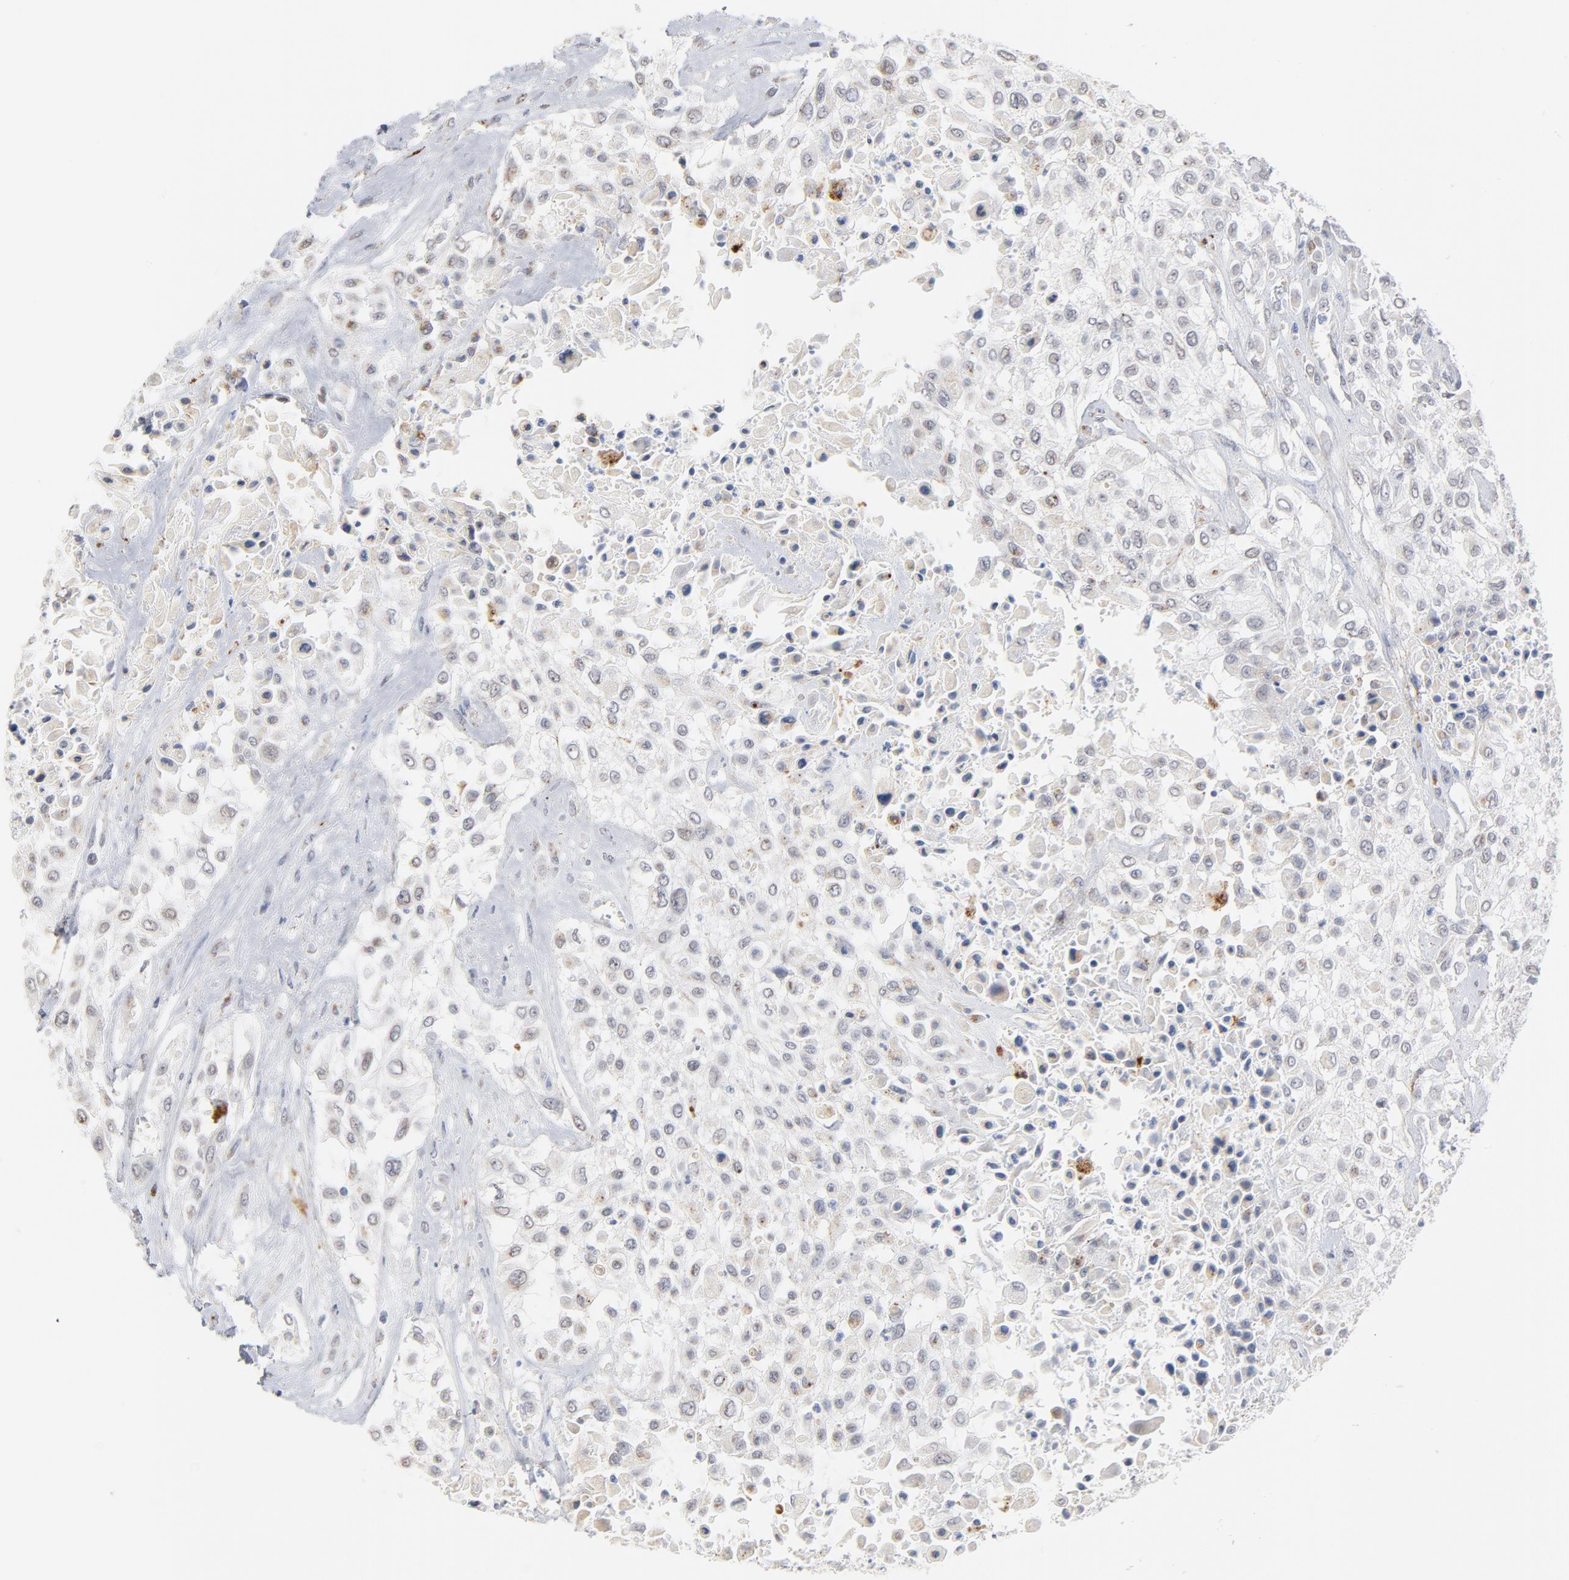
{"staining": {"intensity": "negative", "quantity": "none", "location": "none"}, "tissue": "urothelial cancer", "cell_type": "Tumor cells", "image_type": "cancer", "snomed": [{"axis": "morphology", "description": "Urothelial carcinoma, High grade"}, {"axis": "topography", "description": "Urinary bladder"}], "caption": "IHC photomicrograph of human urothelial carcinoma (high-grade) stained for a protein (brown), which exhibits no expression in tumor cells.", "gene": "LTBP2", "patient": {"sex": "male", "age": 57}}